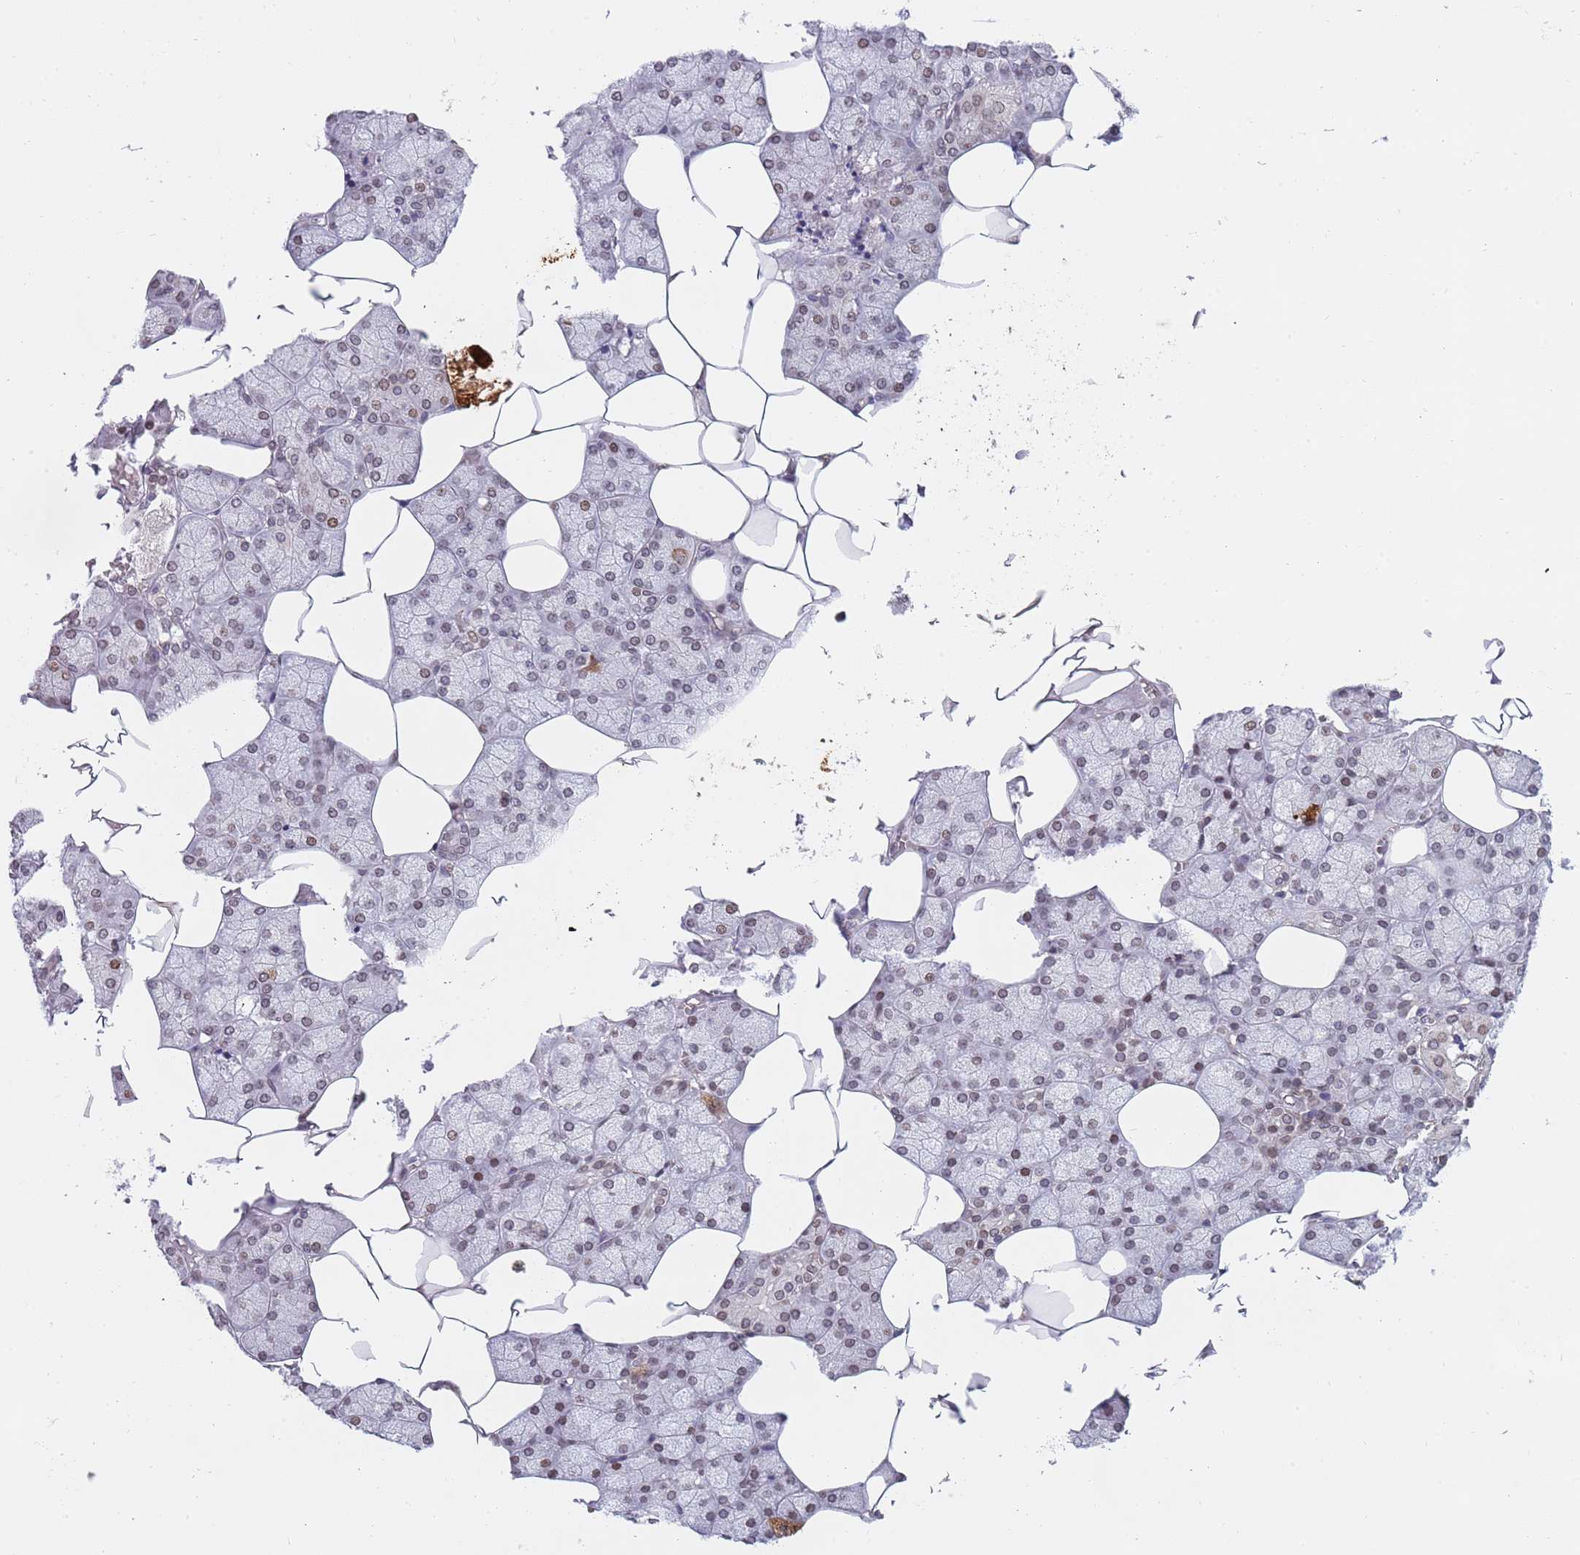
{"staining": {"intensity": "weak", "quantity": "25%-75%", "location": "nuclear"}, "tissue": "salivary gland", "cell_type": "Glandular cells", "image_type": "normal", "snomed": [{"axis": "morphology", "description": "Normal tissue, NOS"}, {"axis": "topography", "description": "Salivary gland"}], "caption": "Normal salivary gland was stained to show a protein in brown. There is low levels of weak nuclear staining in about 25%-75% of glandular cells. (DAB (3,3'-diaminobenzidine) IHC with brightfield microscopy, high magnification).", "gene": "KLHDC2", "patient": {"sex": "male", "age": 62}}